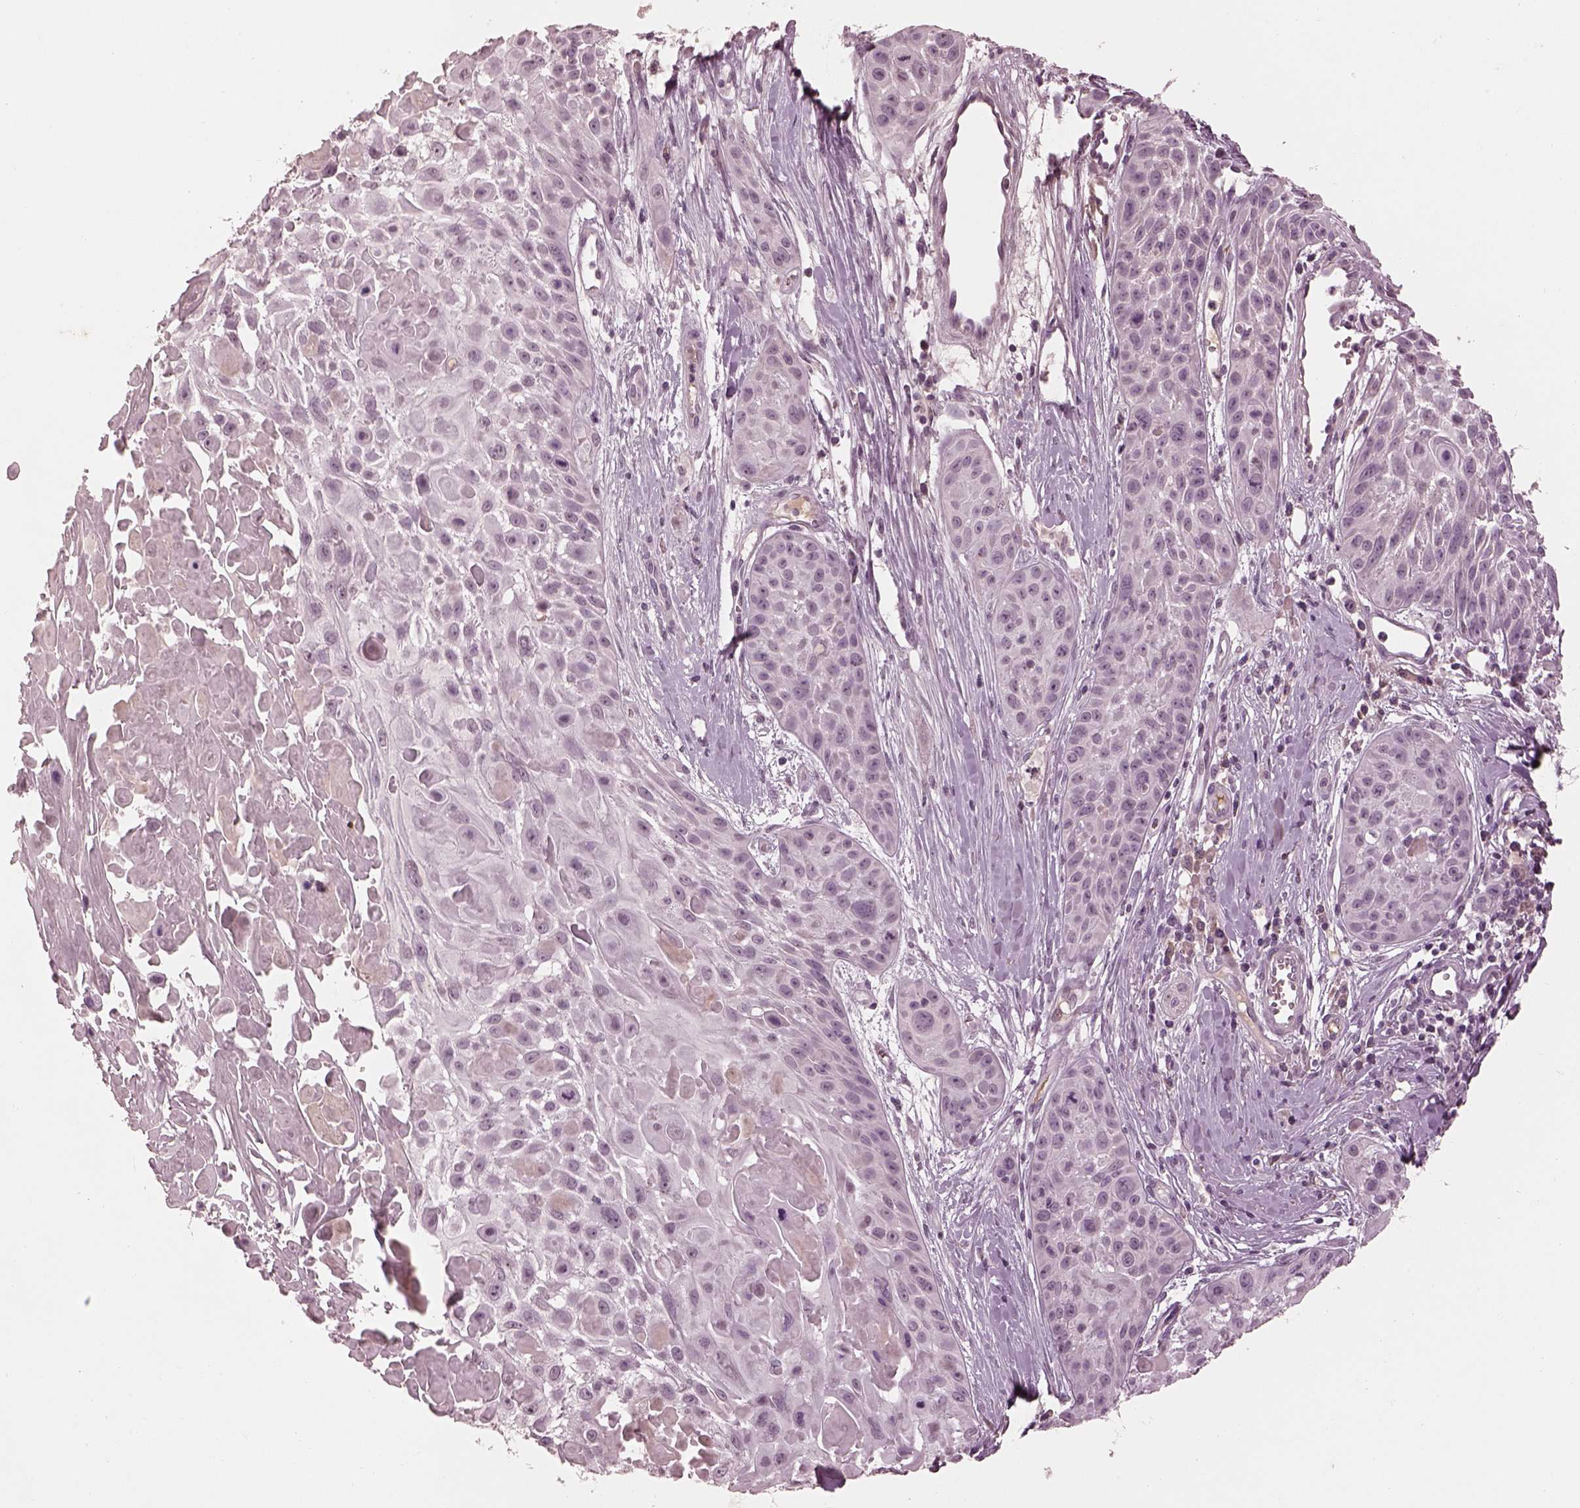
{"staining": {"intensity": "negative", "quantity": "none", "location": "none"}, "tissue": "skin cancer", "cell_type": "Tumor cells", "image_type": "cancer", "snomed": [{"axis": "morphology", "description": "Squamous cell carcinoma, NOS"}, {"axis": "topography", "description": "Skin"}, {"axis": "topography", "description": "Anal"}], "caption": "Immunohistochemistry (IHC) image of neoplastic tissue: skin squamous cell carcinoma stained with DAB demonstrates no significant protein positivity in tumor cells. Brightfield microscopy of immunohistochemistry stained with DAB (brown) and hematoxylin (blue), captured at high magnification.", "gene": "KCNA2", "patient": {"sex": "female", "age": 75}}